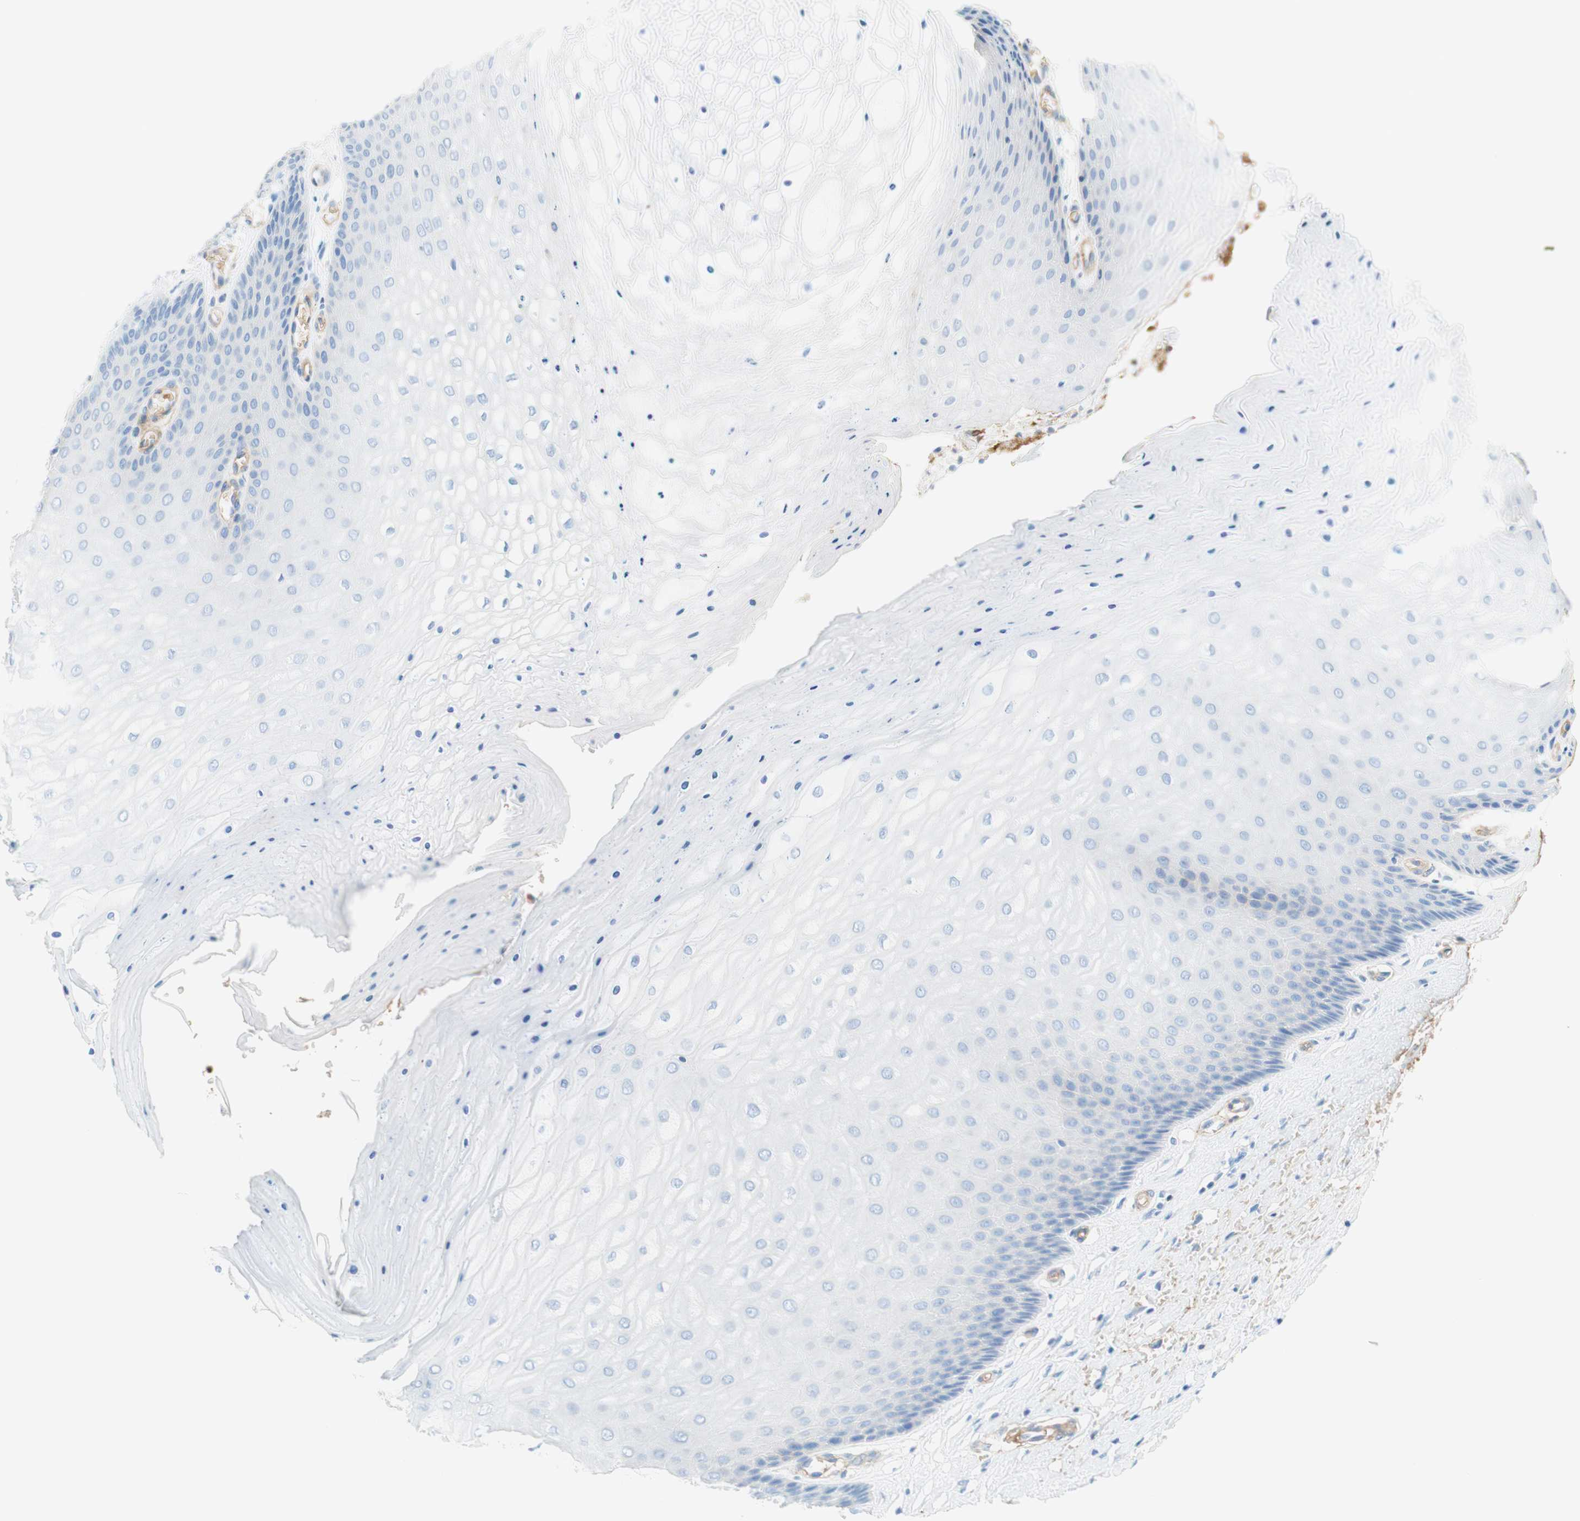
{"staining": {"intensity": "weak", "quantity": "<25%", "location": "cytoplasmic/membranous"}, "tissue": "cervix", "cell_type": "Glandular cells", "image_type": "normal", "snomed": [{"axis": "morphology", "description": "Normal tissue, NOS"}, {"axis": "topography", "description": "Cervix"}], "caption": "High power microscopy histopathology image of an immunohistochemistry (IHC) photomicrograph of unremarkable cervix, revealing no significant positivity in glandular cells.", "gene": "STOM", "patient": {"sex": "female", "age": 55}}